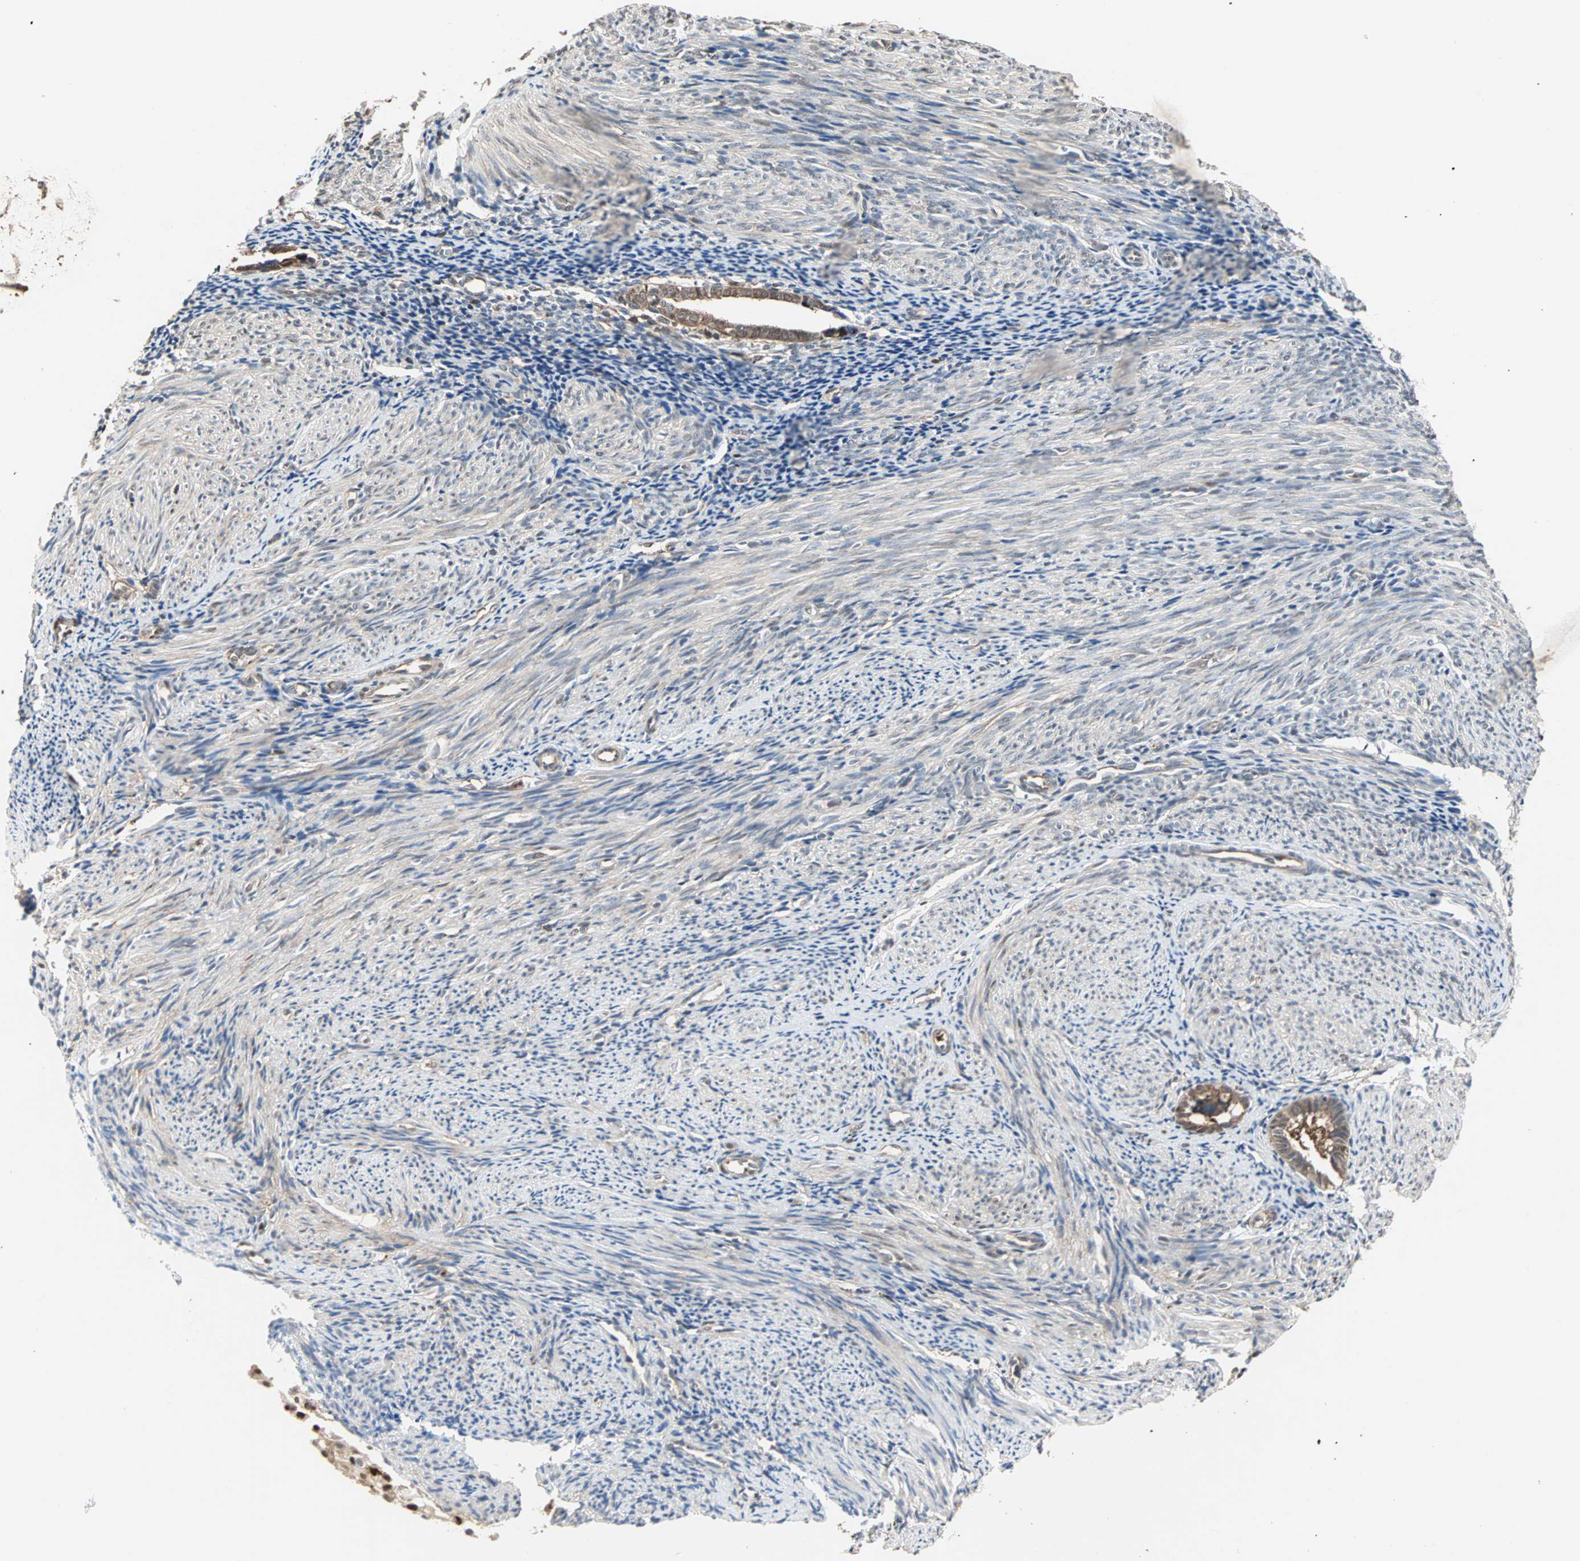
{"staining": {"intensity": "moderate", "quantity": "<25%", "location": "cytoplasmic/membranous"}, "tissue": "endometrium", "cell_type": "Cells in endometrial stroma", "image_type": "normal", "snomed": [{"axis": "morphology", "description": "Normal tissue, NOS"}, {"axis": "topography", "description": "Smooth muscle"}, {"axis": "topography", "description": "Endometrium"}], "caption": "DAB immunohistochemical staining of unremarkable human endometrium displays moderate cytoplasmic/membranous protein staining in about <25% of cells in endometrial stroma. (DAB (3,3'-diaminobenzidine) IHC with brightfield microscopy, high magnification).", "gene": "DRG2", "patient": {"sex": "female", "age": 57}}